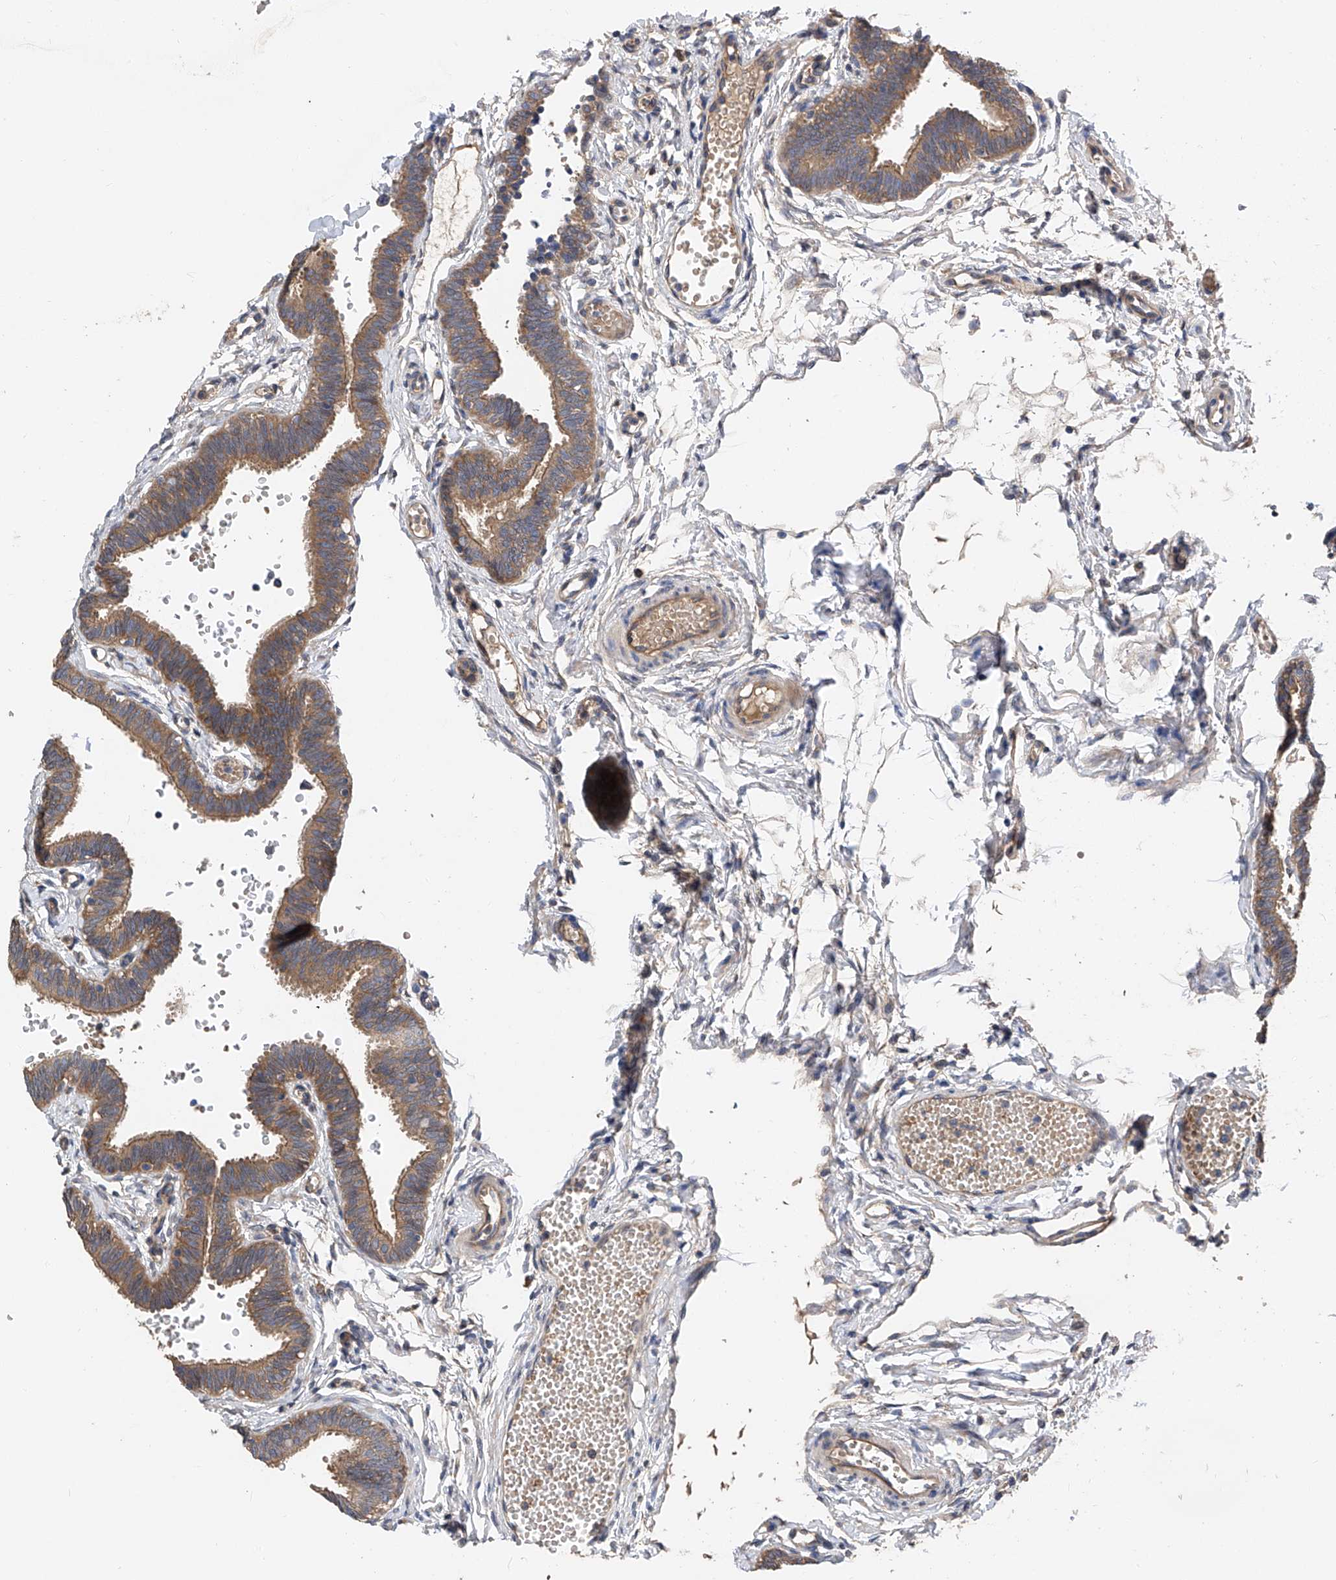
{"staining": {"intensity": "moderate", "quantity": ">75%", "location": "cytoplasmic/membranous"}, "tissue": "fallopian tube", "cell_type": "Glandular cells", "image_type": "normal", "snomed": [{"axis": "morphology", "description": "Normal tissue, NOS"}, {"axis": "topography", "description": "Fallopian tube"}, {"axis": "topography", "description": "Ovary"}], "caption": "Fallopian tube stained with DAB immunohistochemistry (IHC) shows medium levels of moderate cytoplasmic/membranous positivity in approximately >75% of glandular cells.", "gene": "PTK2", "patient": {"sex": "female", "age": 23}}